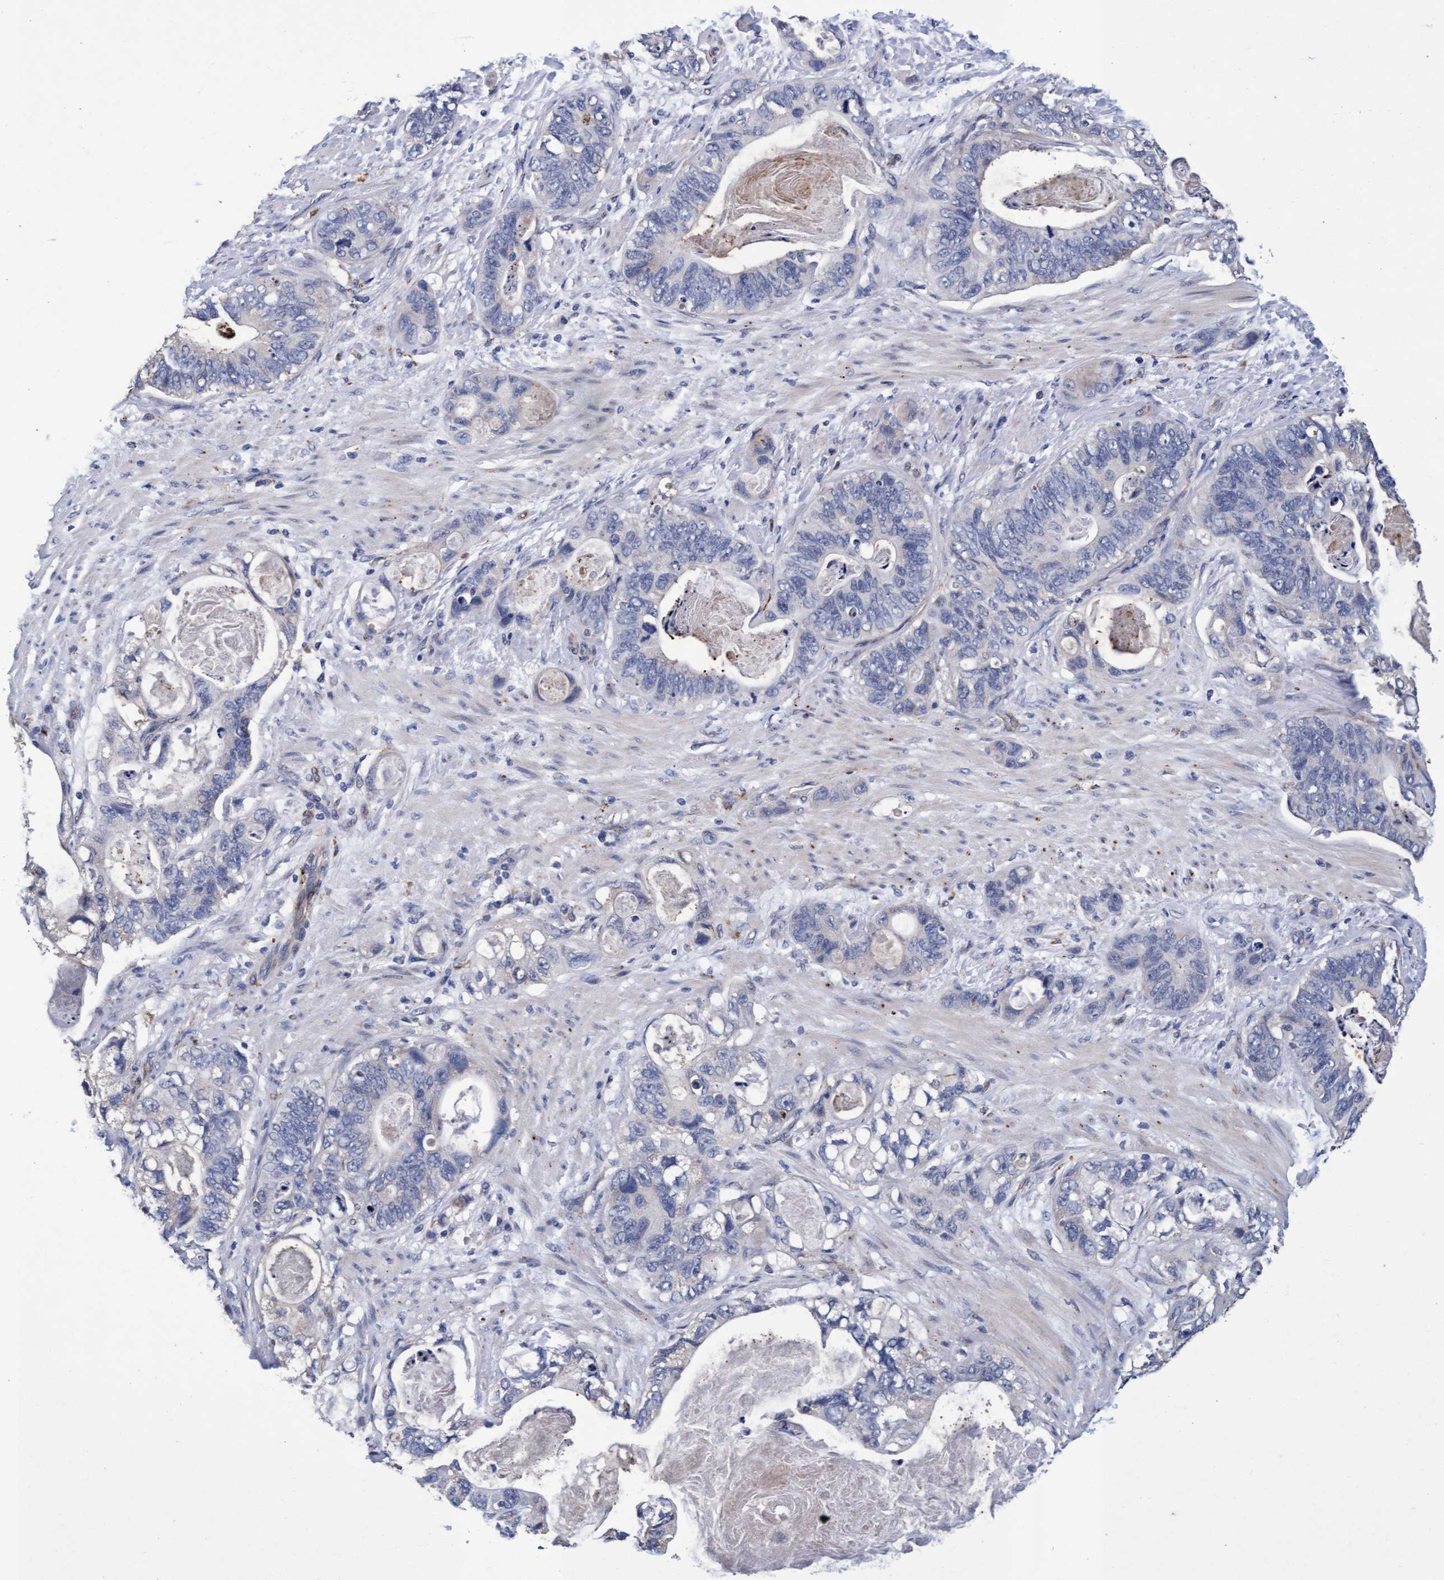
{"staining": {"intensity": "negative", "quantity": "none", "location": "none"}, "tissue": "stomach cancer", "cell_type": "Tumor cells", "image_type": "cancer", "snomed": [{"axis": "morphology", "description": "Normal tissue, NOS"}, {"axis": "morphology", "description": "Adenocarcinoma, NOS"}, {"axis": "topography", "description": "Stomach"}], "caption": "Immunohistochemical staining of stomach adenocarcinoma displays no significant staining in tumor cells.", "gene": "CPQ", "patient": {"sex": "female", "age": 89}}